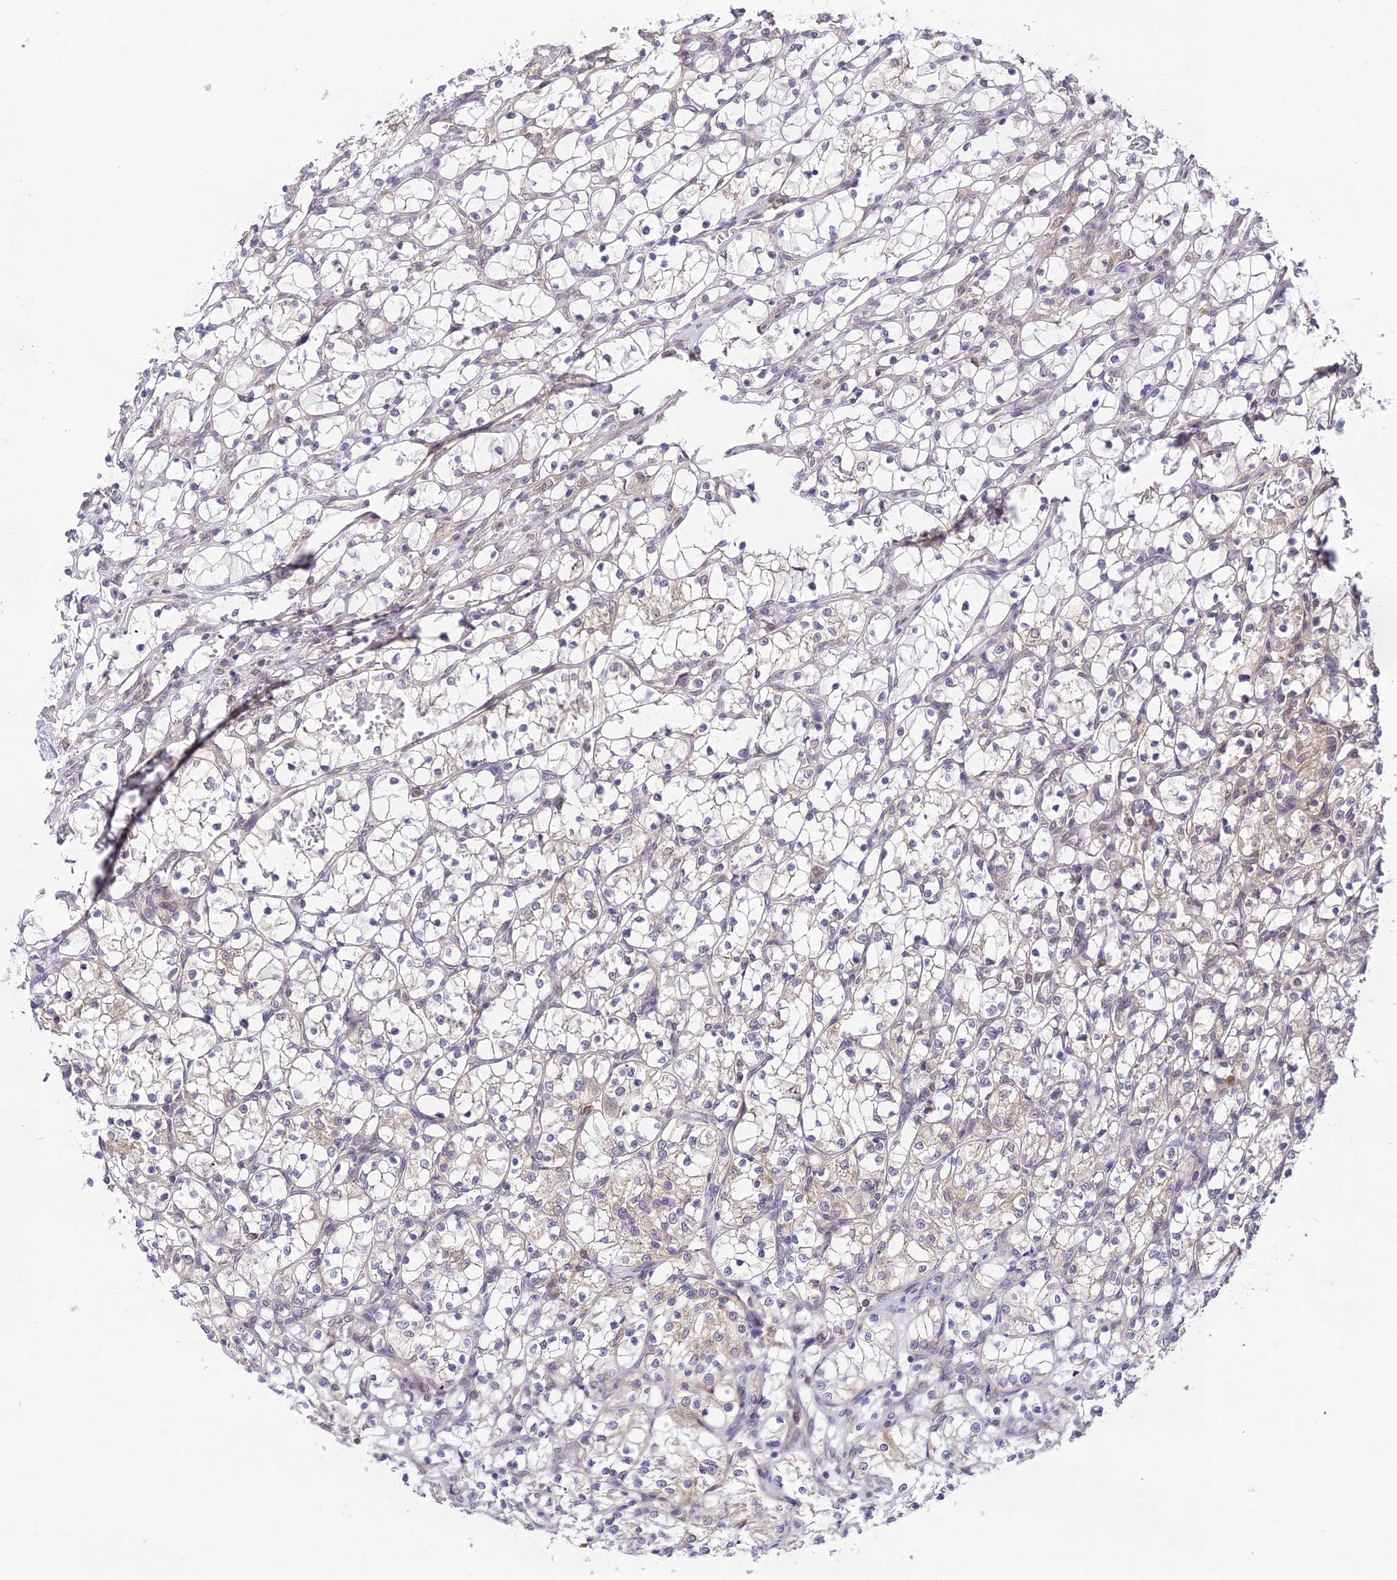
{"staining": {"intensity": "negative", "quantity": "none", "location": "none"}, "tissue": "renal cancer", "cell_type": "Tumor cells", "image_type": "cancer", "snomed": [{"axis": "morphology", "description": "Adenocarcinoma, NOS"}, {"axis": "topography", "description": "Kidney"}], "caption": "Renal cancer was stained to show a protein in brown. There is no significant positivity in tumor cells. Nuclei are stained in blue.", "gene": "TRIM40", "patient": {"sex": "female", "age": 69}}